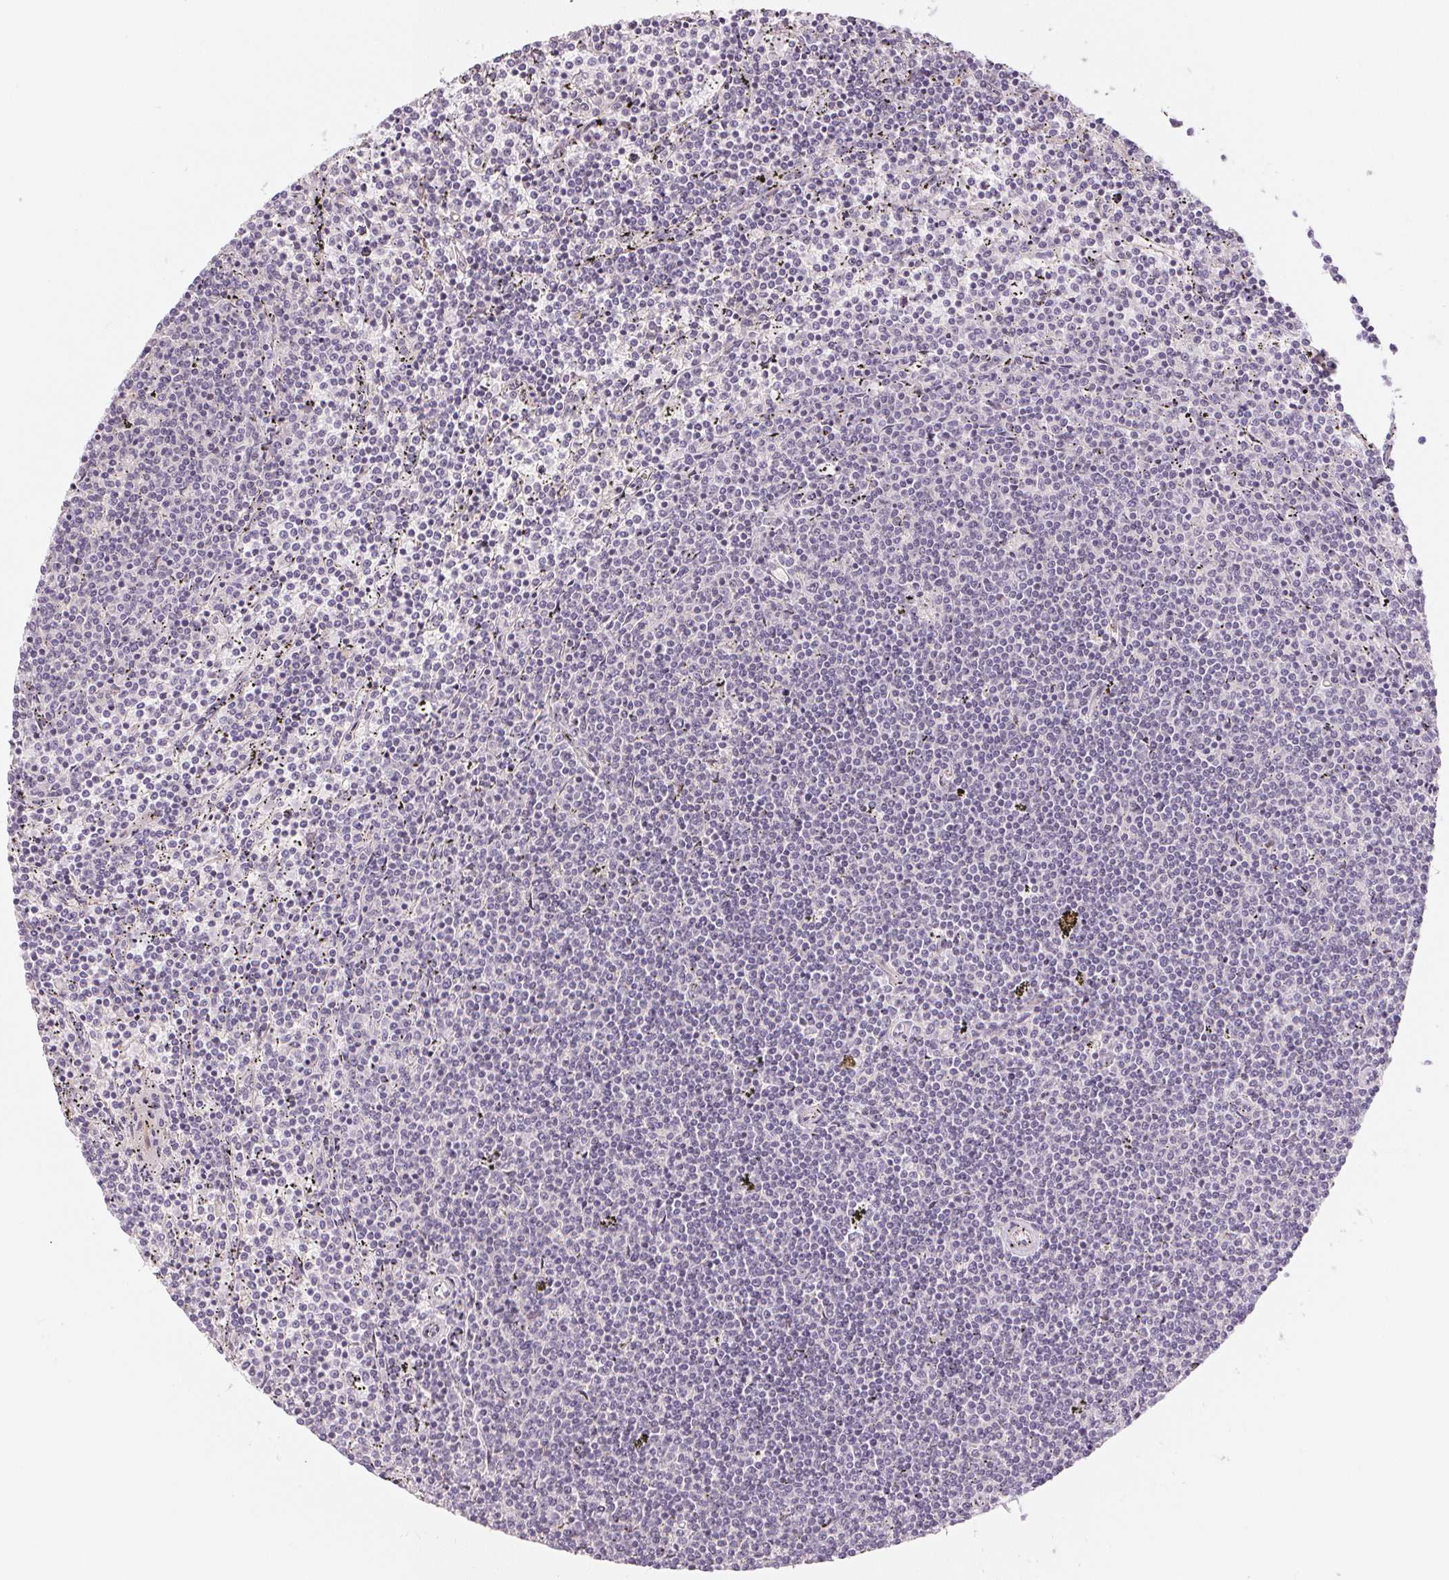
{"staining": {"intensity": "negative", "quantity": "none", "location": "none"}, "tissue": "lymphoma", "cell_type": "Tumor cells", "image_type": "cancer", "snomed": [{"axis": "morphology", "description": "Malignant lymphoma, non-Hodgkin's type, Low grade"}, {"axis": "topography", "description": "Spleen"}], "caption": "High magnification brightfield microscopy of lymphoma stained with DAB (brown) and counterstained with hematoxylin (blue): tumor cells show no significant positivity. (DAB immunohistochemistry (IHC) visualized using brightfield microscopy, high magnification).", "gene": "GDAP1L1", "patient": {"sex": "female", "age": 50}}